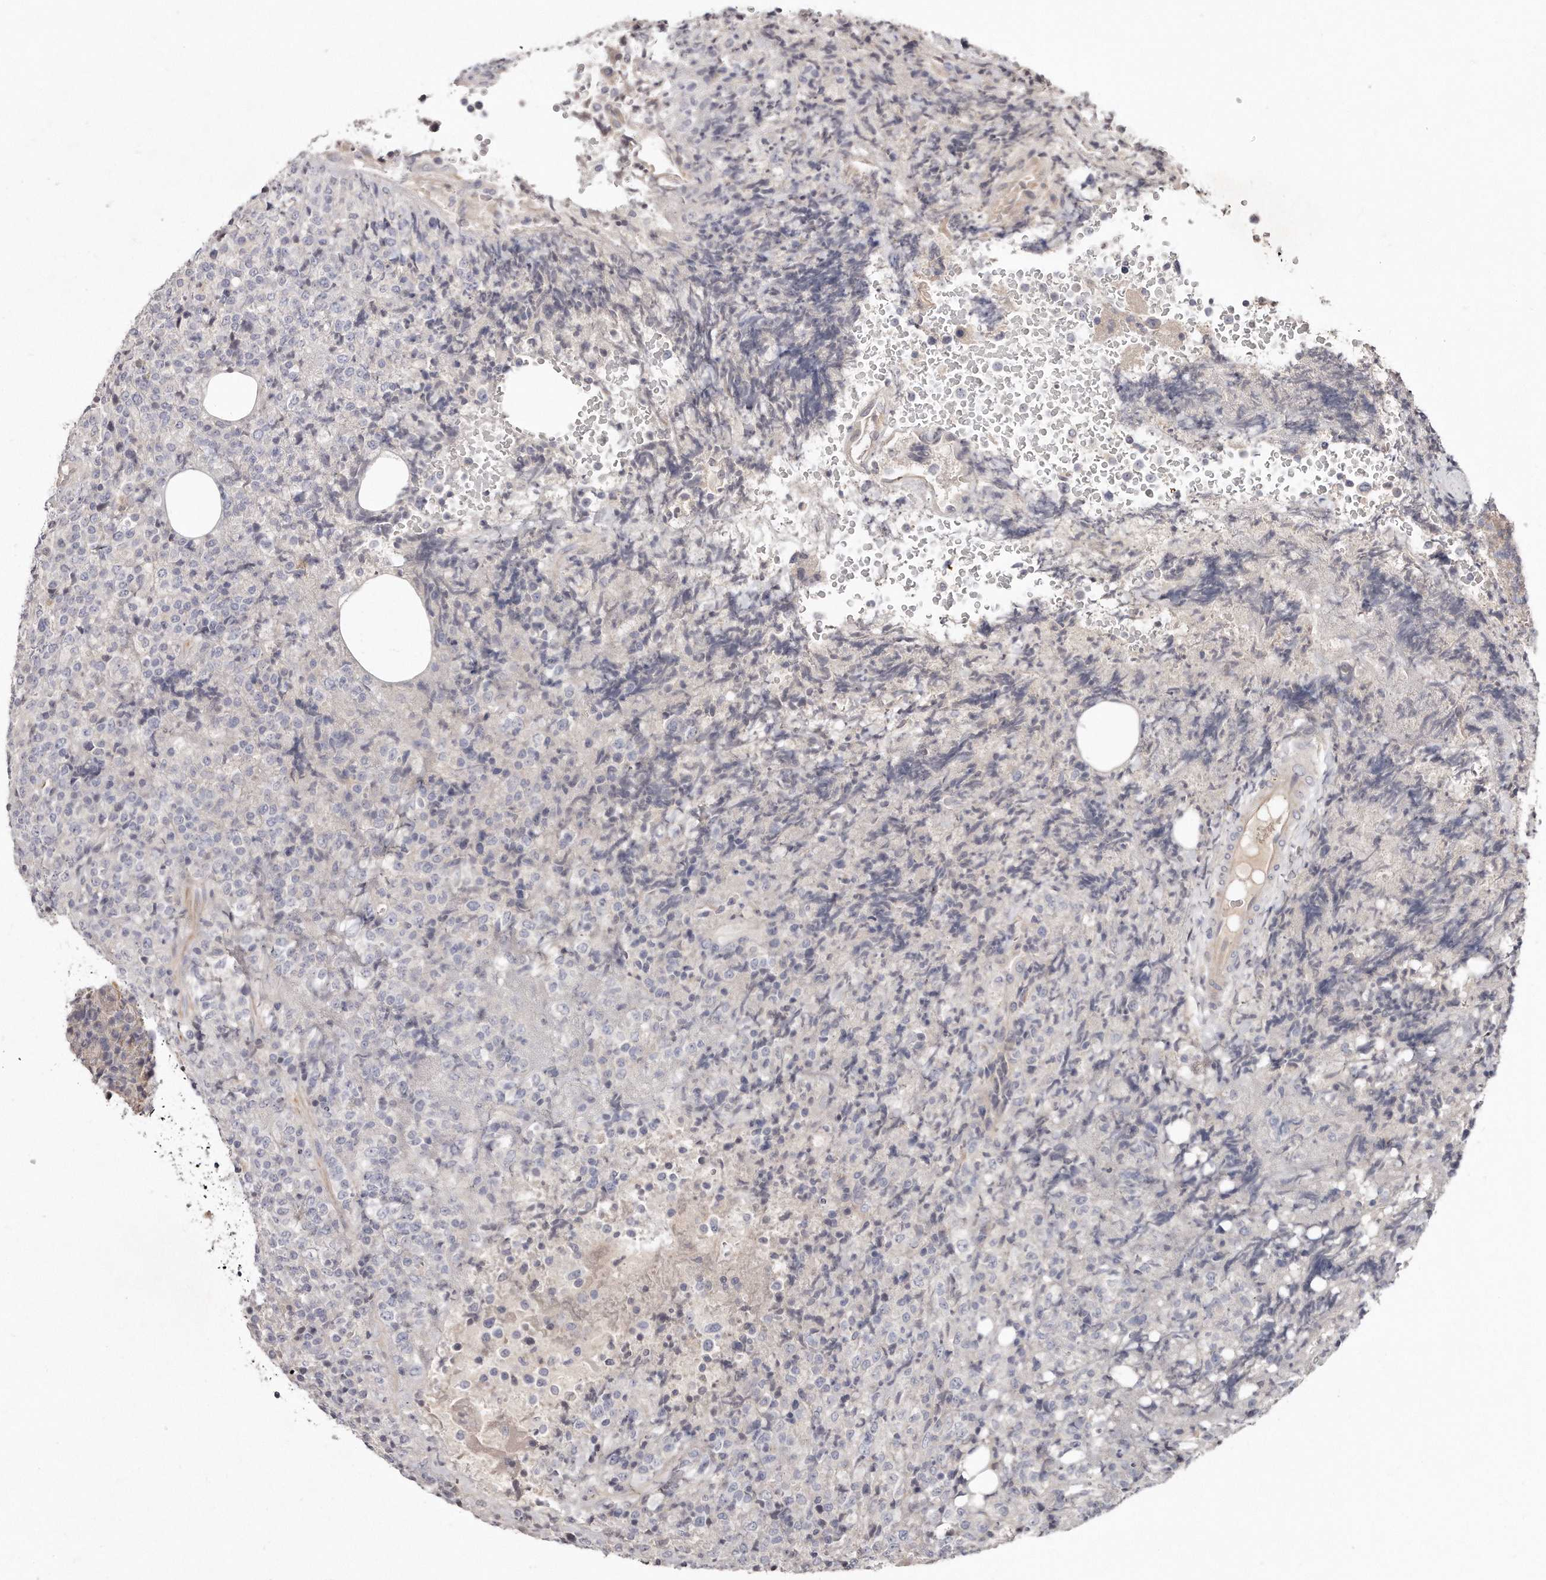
{"staining": {"intensity": "negative", "quantity": "none", "location": "none"}, "tissue": "lymphoma", "cell_type": "Tumor cells", "image_type": "cancer", "snomed": [{"axis": "morphology", "description": "Malignant lymphoma, non-Hodgkin's type, High grade"}, {"axis": "topography", "description": "Lymph node"}], "caption": "DAB (3,3'-diaminobenzidine) immunohistochemical staining of human lymphoma demonstrates no significant staining in tumor cells.", "gene": "TTLL4", "patient": {"sex": "male", "age": 13}}